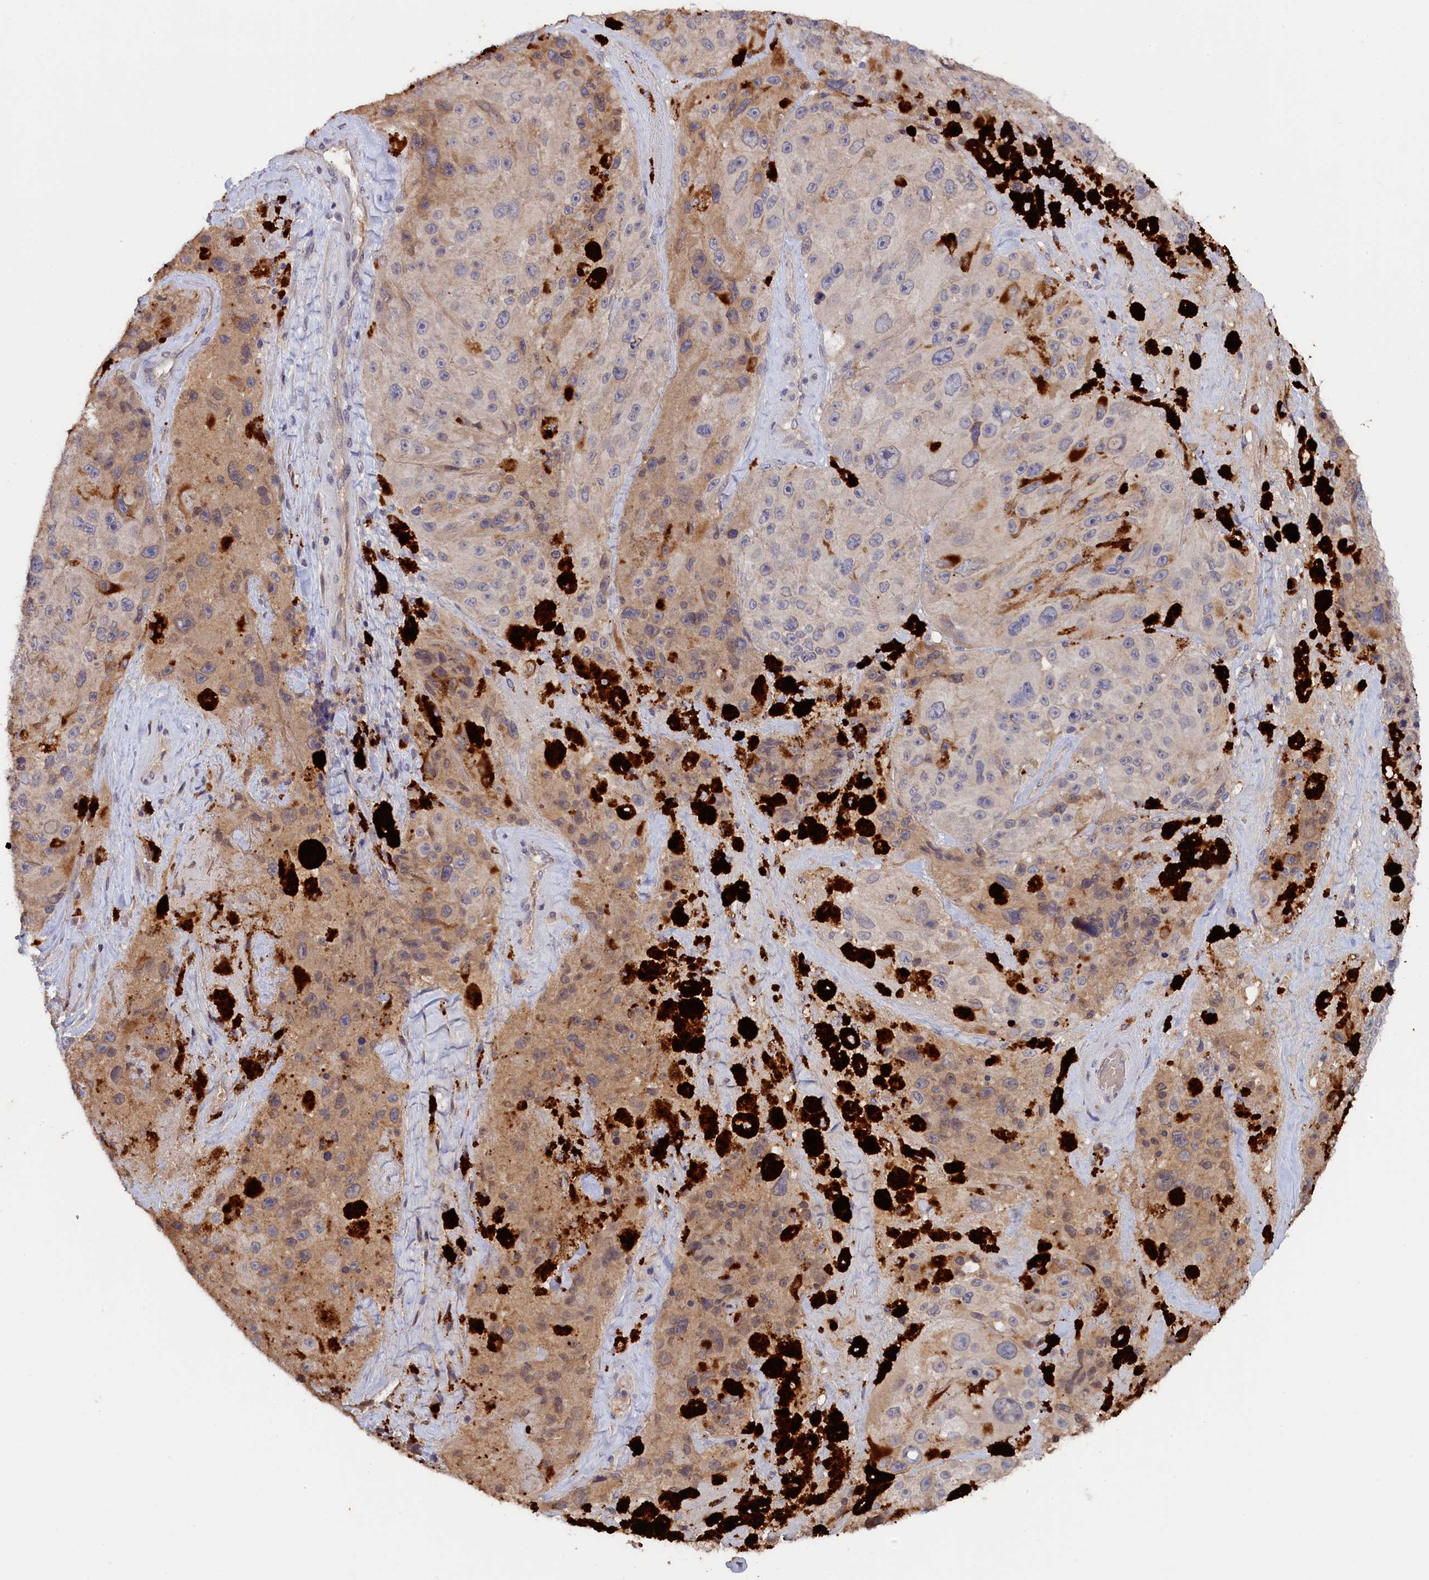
{"staining": {"intensity": "negative", "quantity": "none", "location": "none"}, "tissue": "melanoma", "cell_type": "Tumor cells", "image_type": "cancer", "snomed": [{"axis": "morphology", "description": "Malignant melanoma, Metastatic site"}, {"axis": "topography", "description": "Lymph node"}], "caption": "The histopathology image displays no significant positivity in tumor cells of melanoma. (Immunohistochemistry, brightfield microscopy, high magnification).", "gene": "CELF5", "patient": {"sex": "male", "age": 62}}